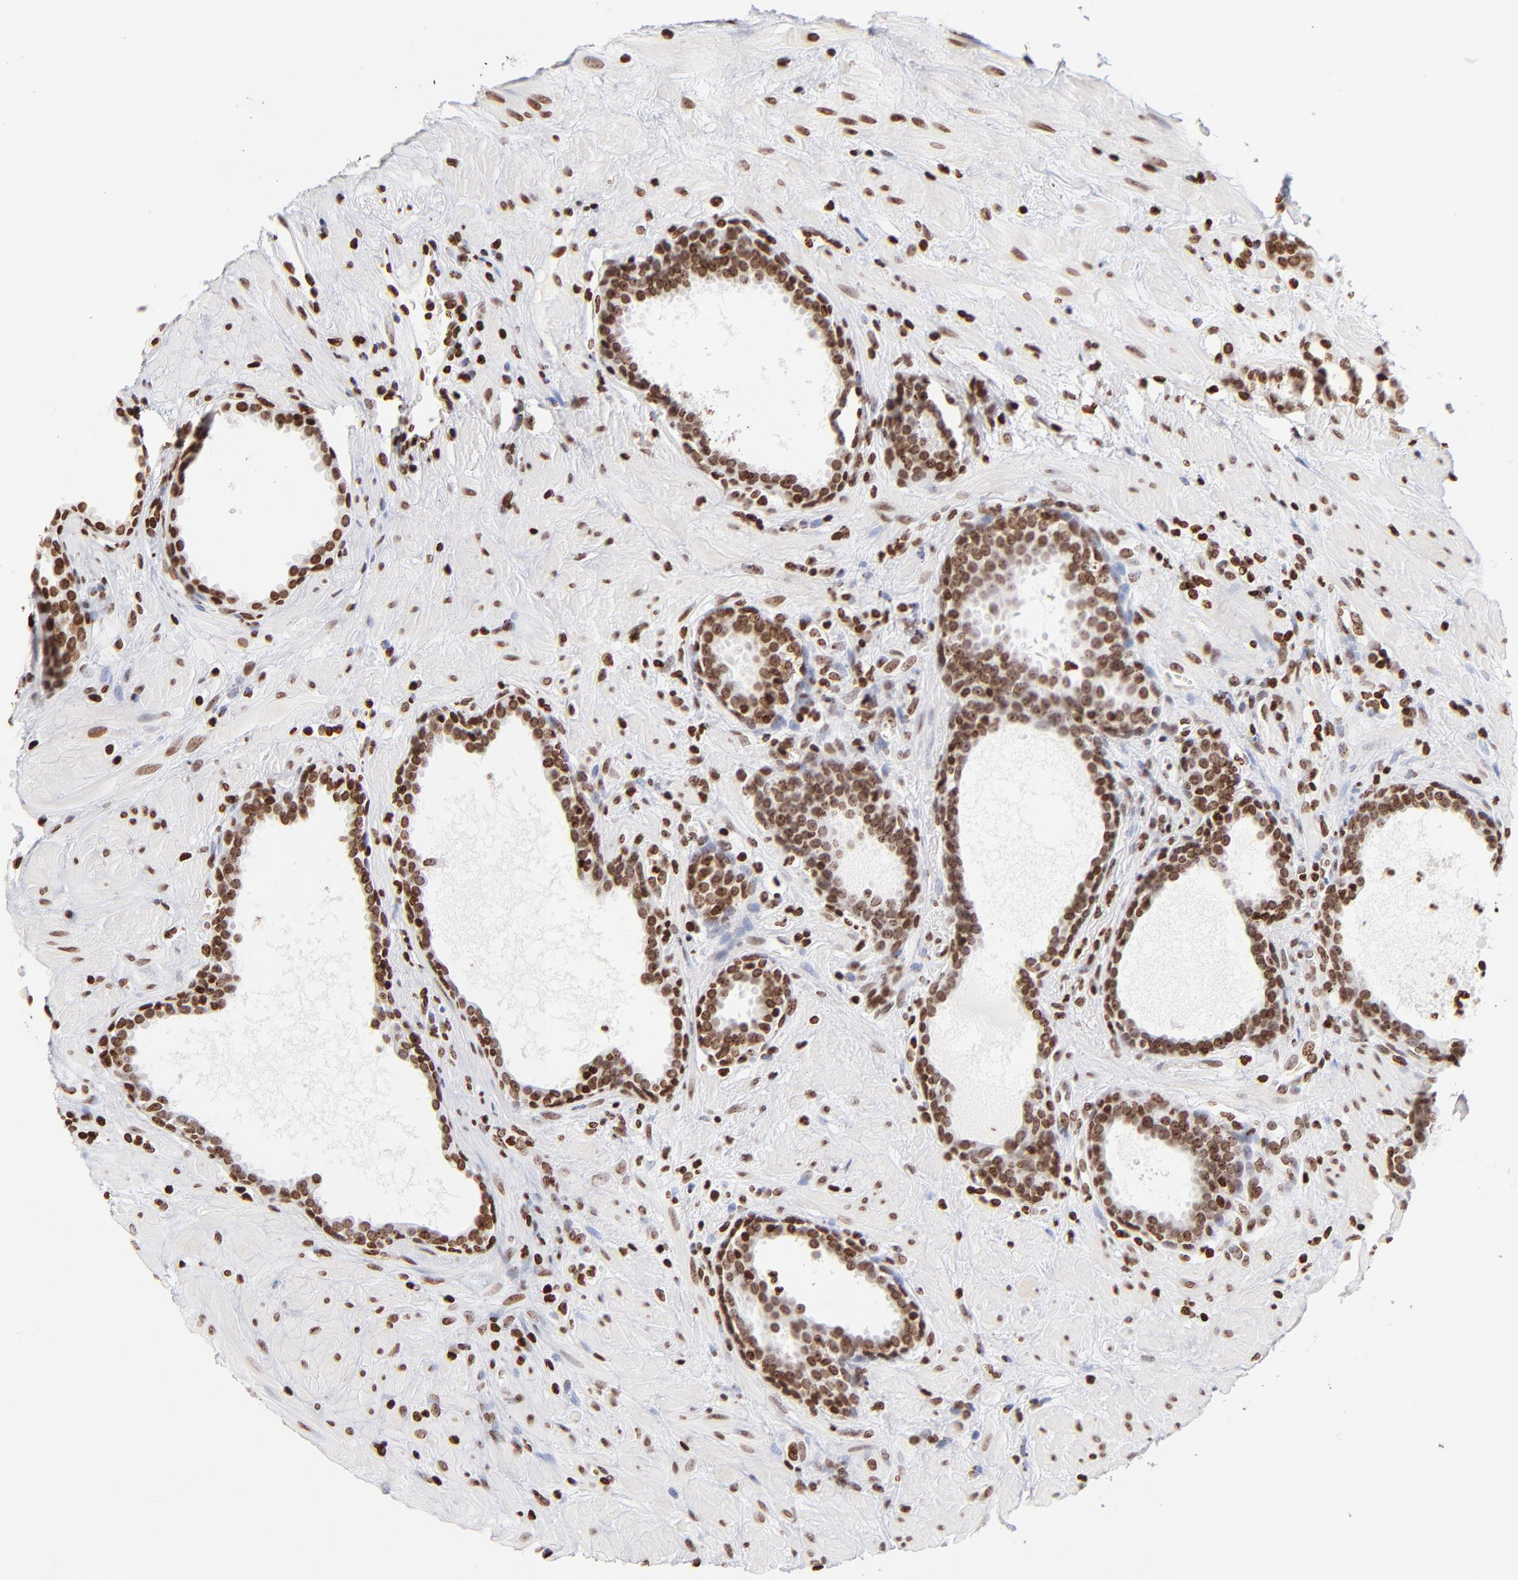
{"staining": {"intensity": "strong", "quantity": ">75%", "location": "nuclear"}, "tissue": "prostate cancer", "cell_type": "Tumor cells", "image_type": "cancer", "snomed": [{"axis": "morphology", "description": "Adenocarcinoma, Low grade"}, {"axis": "topography", "description": "Prostate"}], "caption": "This histopathology image exhibits immunohistochemistry staining of human adenocarcinoma (low-grade) (prostate), with high strong nuclear staining in approximately >75% of tumor cells.", "gene": "RTL4", "patient": {"sex": "male", "age": 57}}